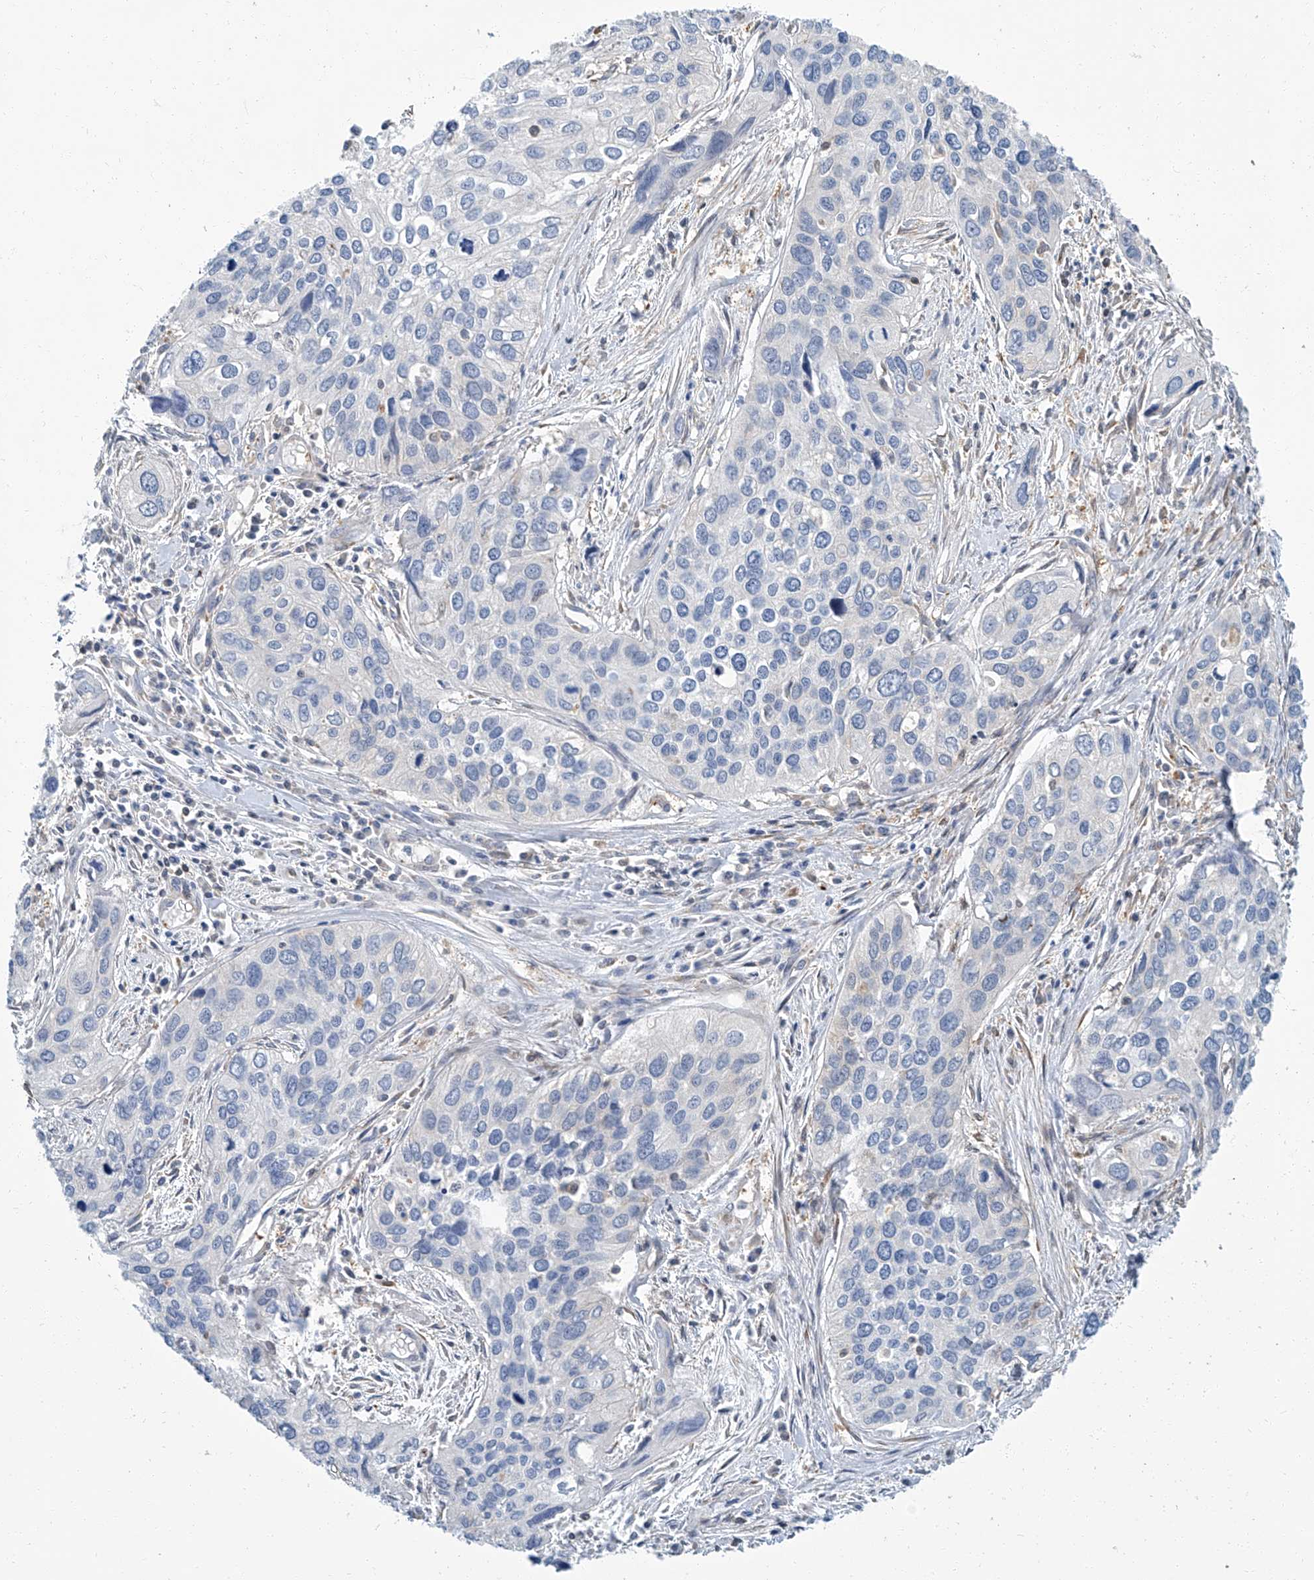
{"staining": {"intensity": "negative", "quantity": "none", "location": "none"}, "tissue": "cervical cancer", "cell_type": "Tumor cells", "image_type": "cancer", "snomed": [{"axis": "morphology", "description": "Squamous cell carcinoma, NOS"}, {"axis": "topography", "description": "Cervix"}], "caption": "A high-resolution micrograph shows immunohistochemistry staining of cervical cancer, which exhibits no significant staining in tumor cells.", "gene": "PSMB10", "patient": {"sex": "female", "age": 55}}